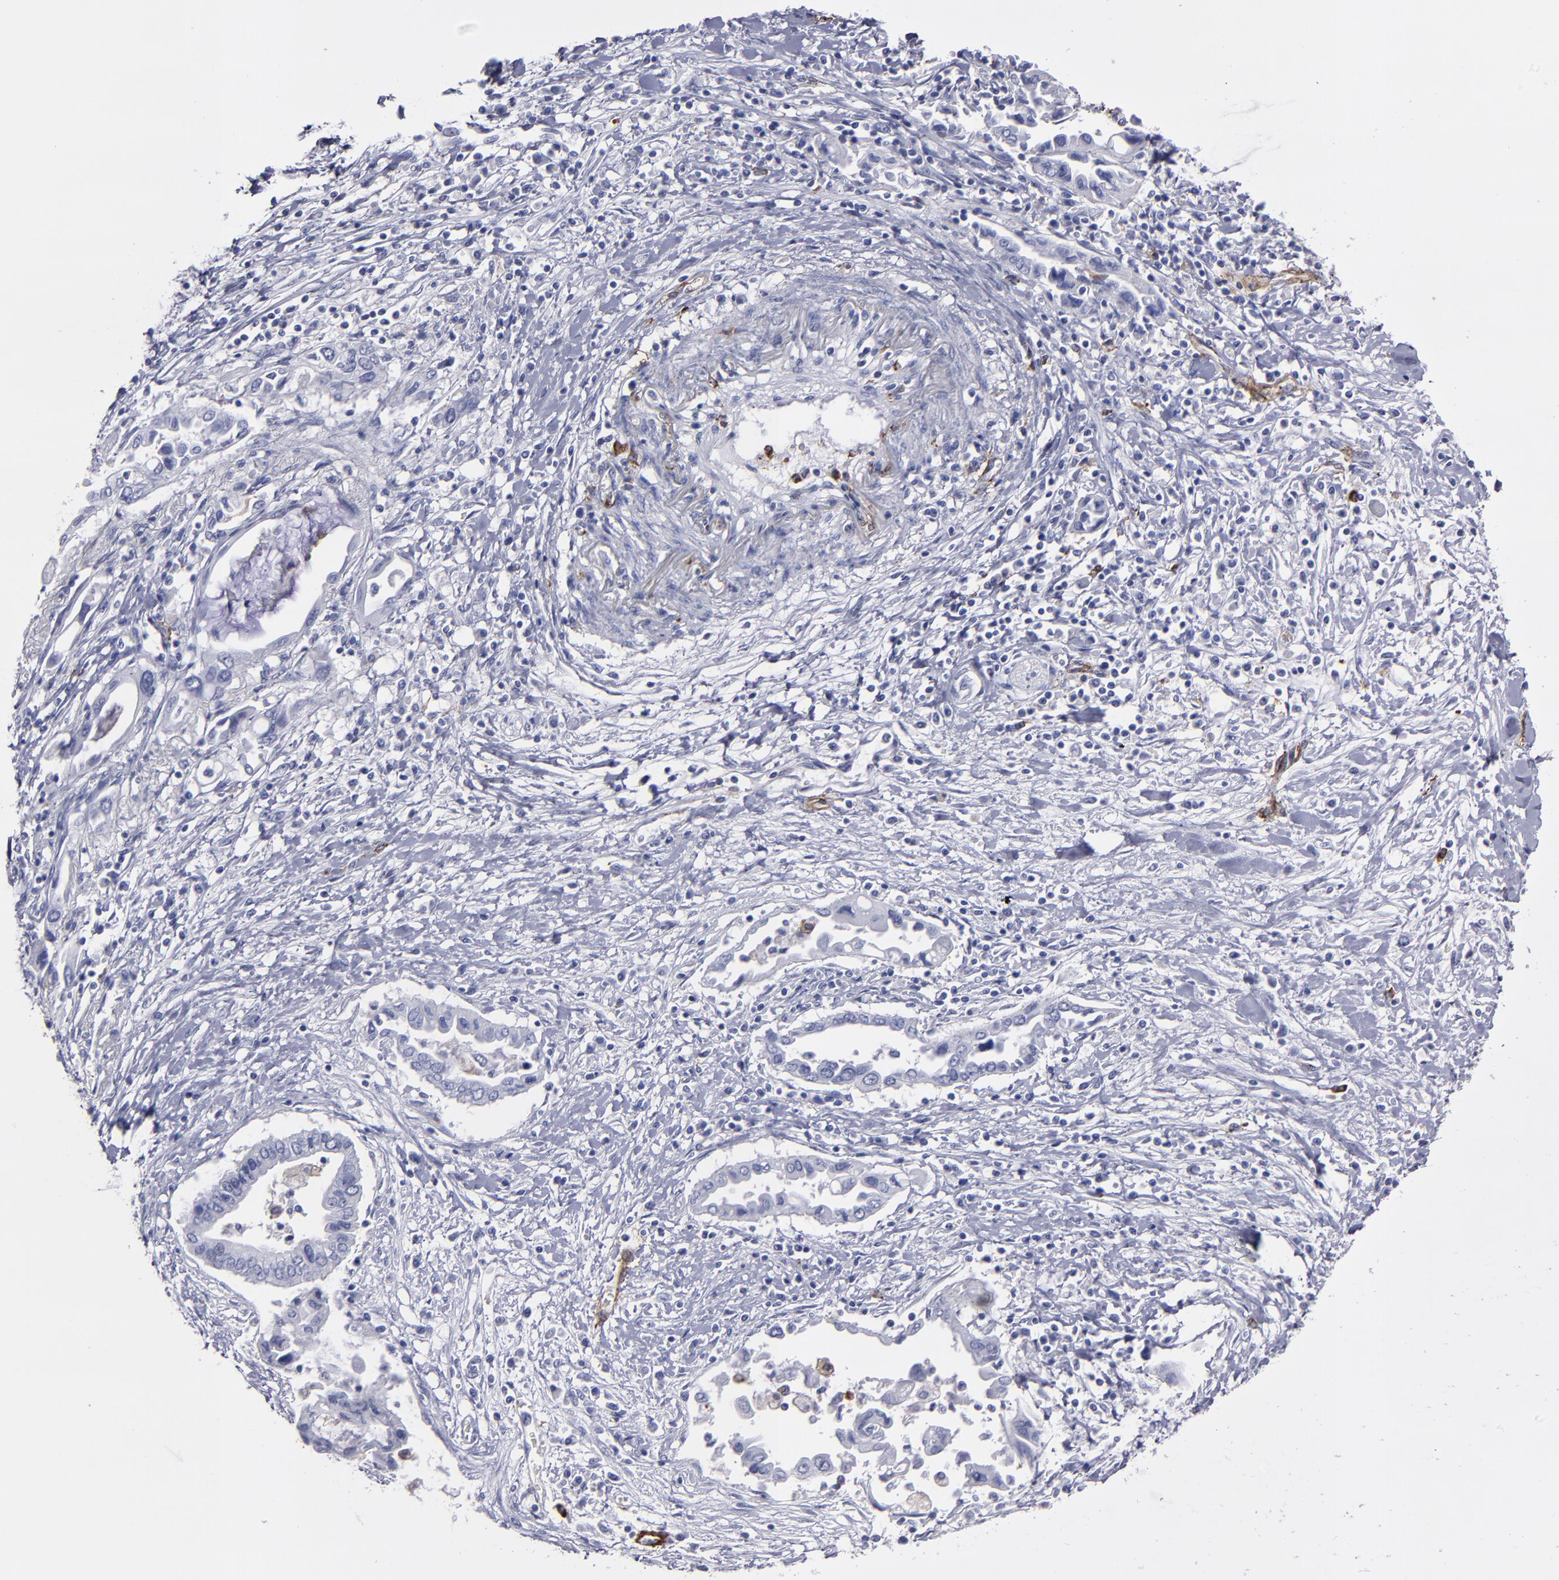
{"staining": {"intensity": "negative", "quantity": "none", "location": "none"}, "tissue": "pancreatic cancer", "cell_type": "Tumor cells", "image_type": "cancer", "snomed": [{"axis": "morphology", "description": "Adenocarcinoma, NOS"}, {"axis": "topography", "description": "Pancreas"}], "caption": "An immunohistochemistry image of pancreatic adenocarcinoma is shown. There is no staining in tumor cells of pancreatic adenocarcinoma.", "gene": "CD36", "patient": {"sex": "female", "age": 57}}